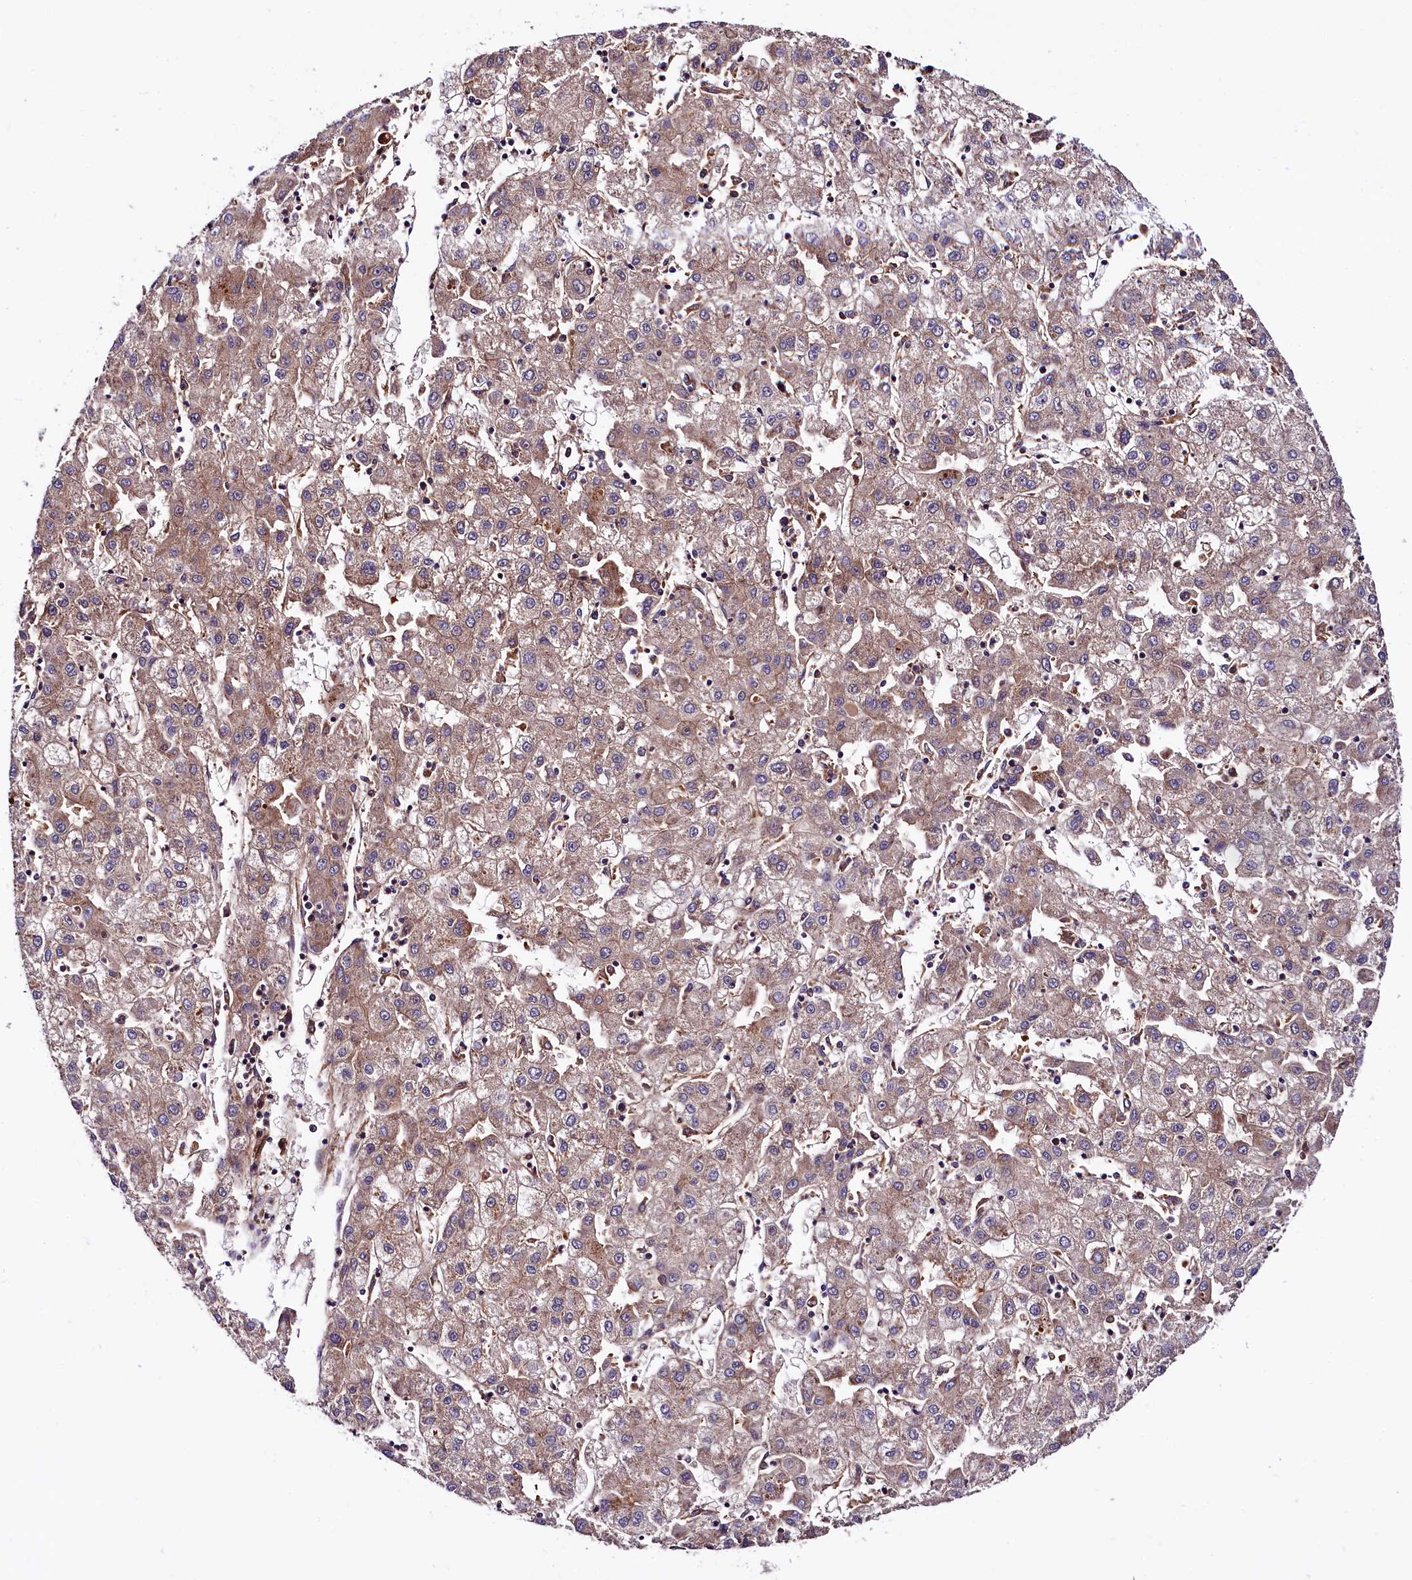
{"staining": {"intensity": "weak", "quantity": ">75%", "location": "cytoplasmic/membranous"}, "tissue": "liver cancer", "cell_type": "Tumor cells", "image_type": "cancer", "snomed": [{"axis": "morphology", "description": "Carcinoma, Hepatocellular, NOS"}, {"axis": "topography", "description": "Liver"}], "caption": "Human liver cancer (hepatocellular carcinoma) stained with a brown dye displays weak cytoplasmic/membranous positive staining in about >75% of tumor cells.", "gene": "VPS35", "patient": {"sex": "male", "age": 72}}